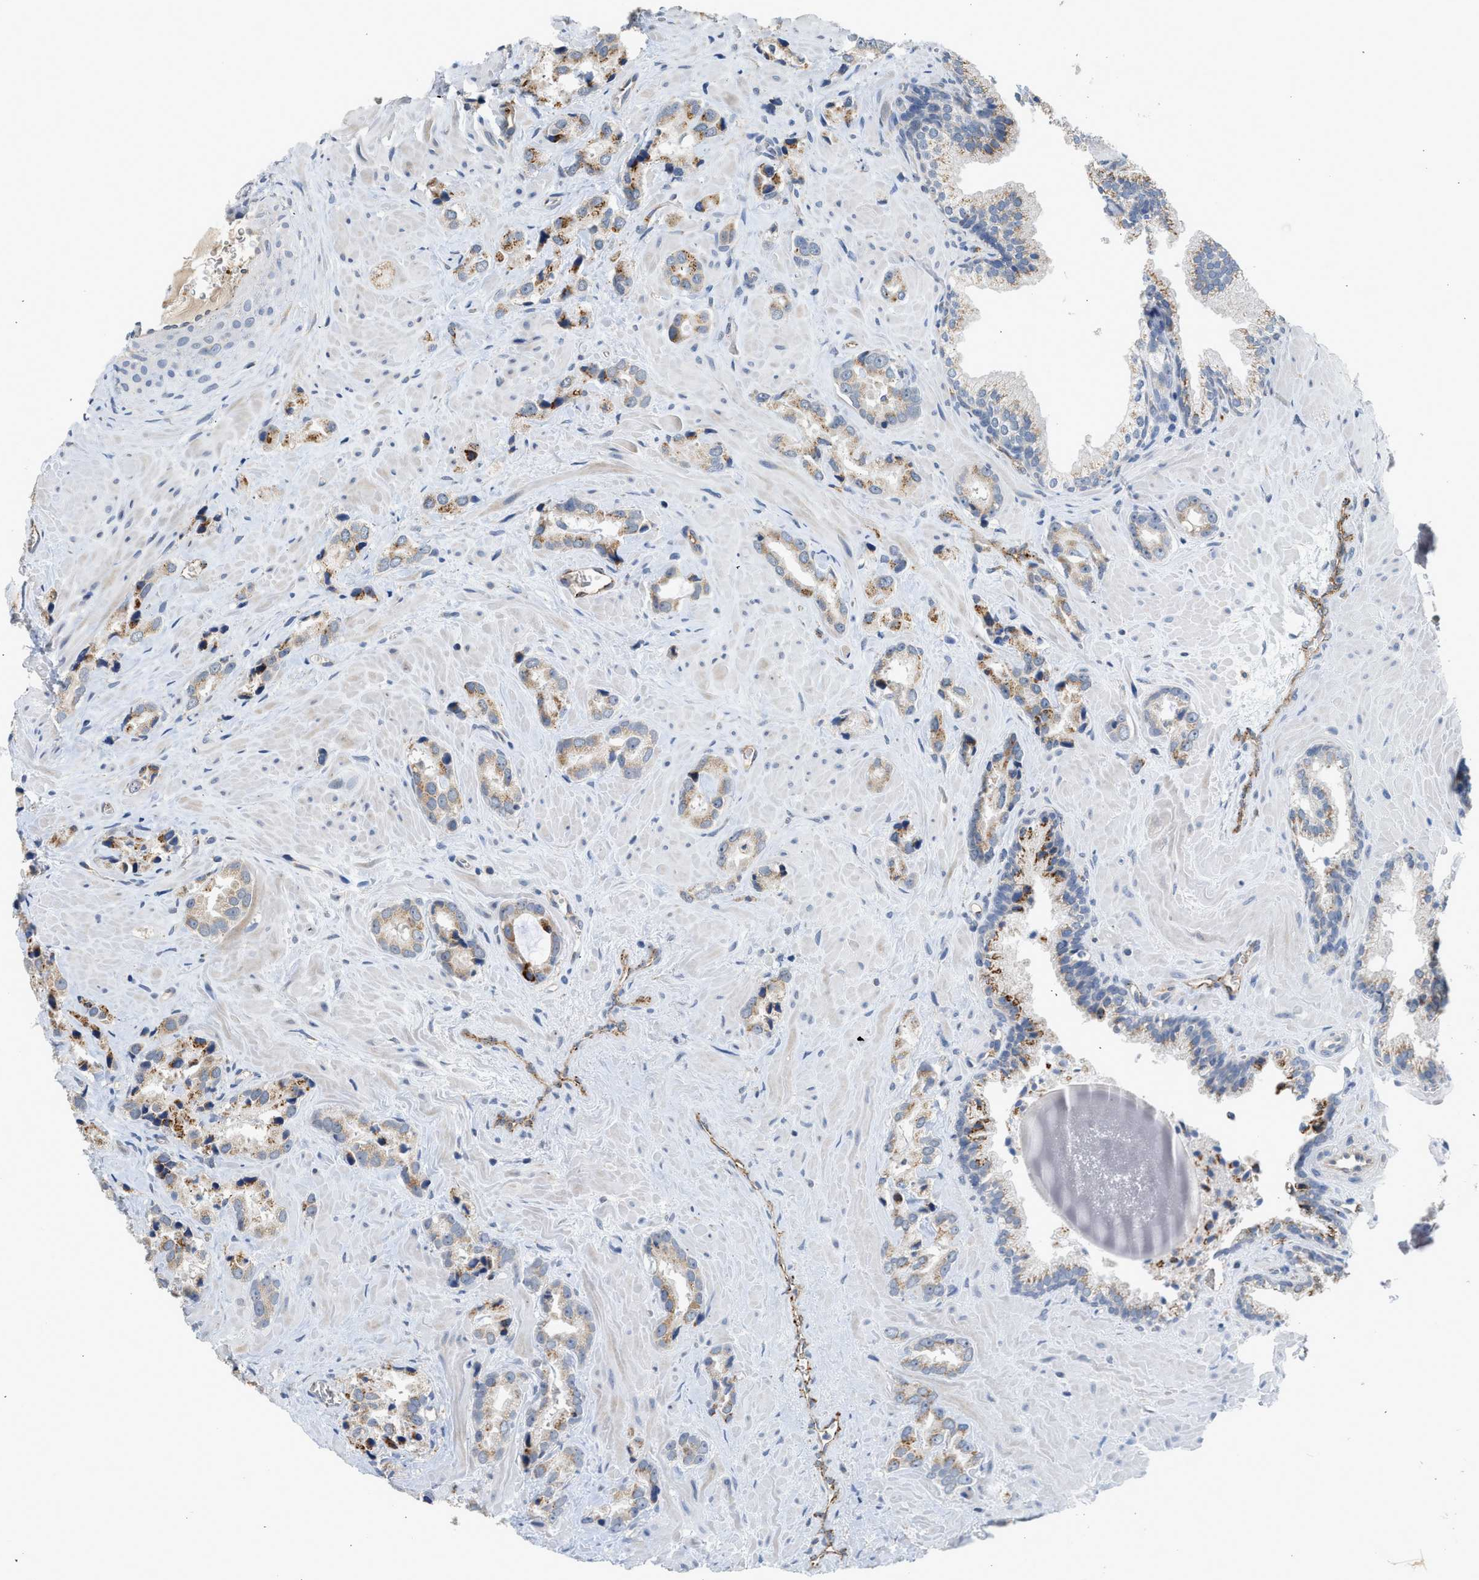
{"staining": {"intensity": "weak", "quantity": ">75%", "location": "cytoplasmic/membranous"}, "tissue": "prostate cancer", "cell_type": "Tumor cells", "image_type": "cancer", "snomed": [{"axis": "morphology", "description": "Adenocarcinoma, High grade"}, {"axis": "topography", "description": "Prostate"}], "caption": "The image shows staining of prostate cancer (adenocarcinoma (high-grade)), revealing weak cytoplasmic/membranous protein expression (brown color) within tumor cells.", "gene": "PIM1", "patient": {"sex": "male", "age": 64}}